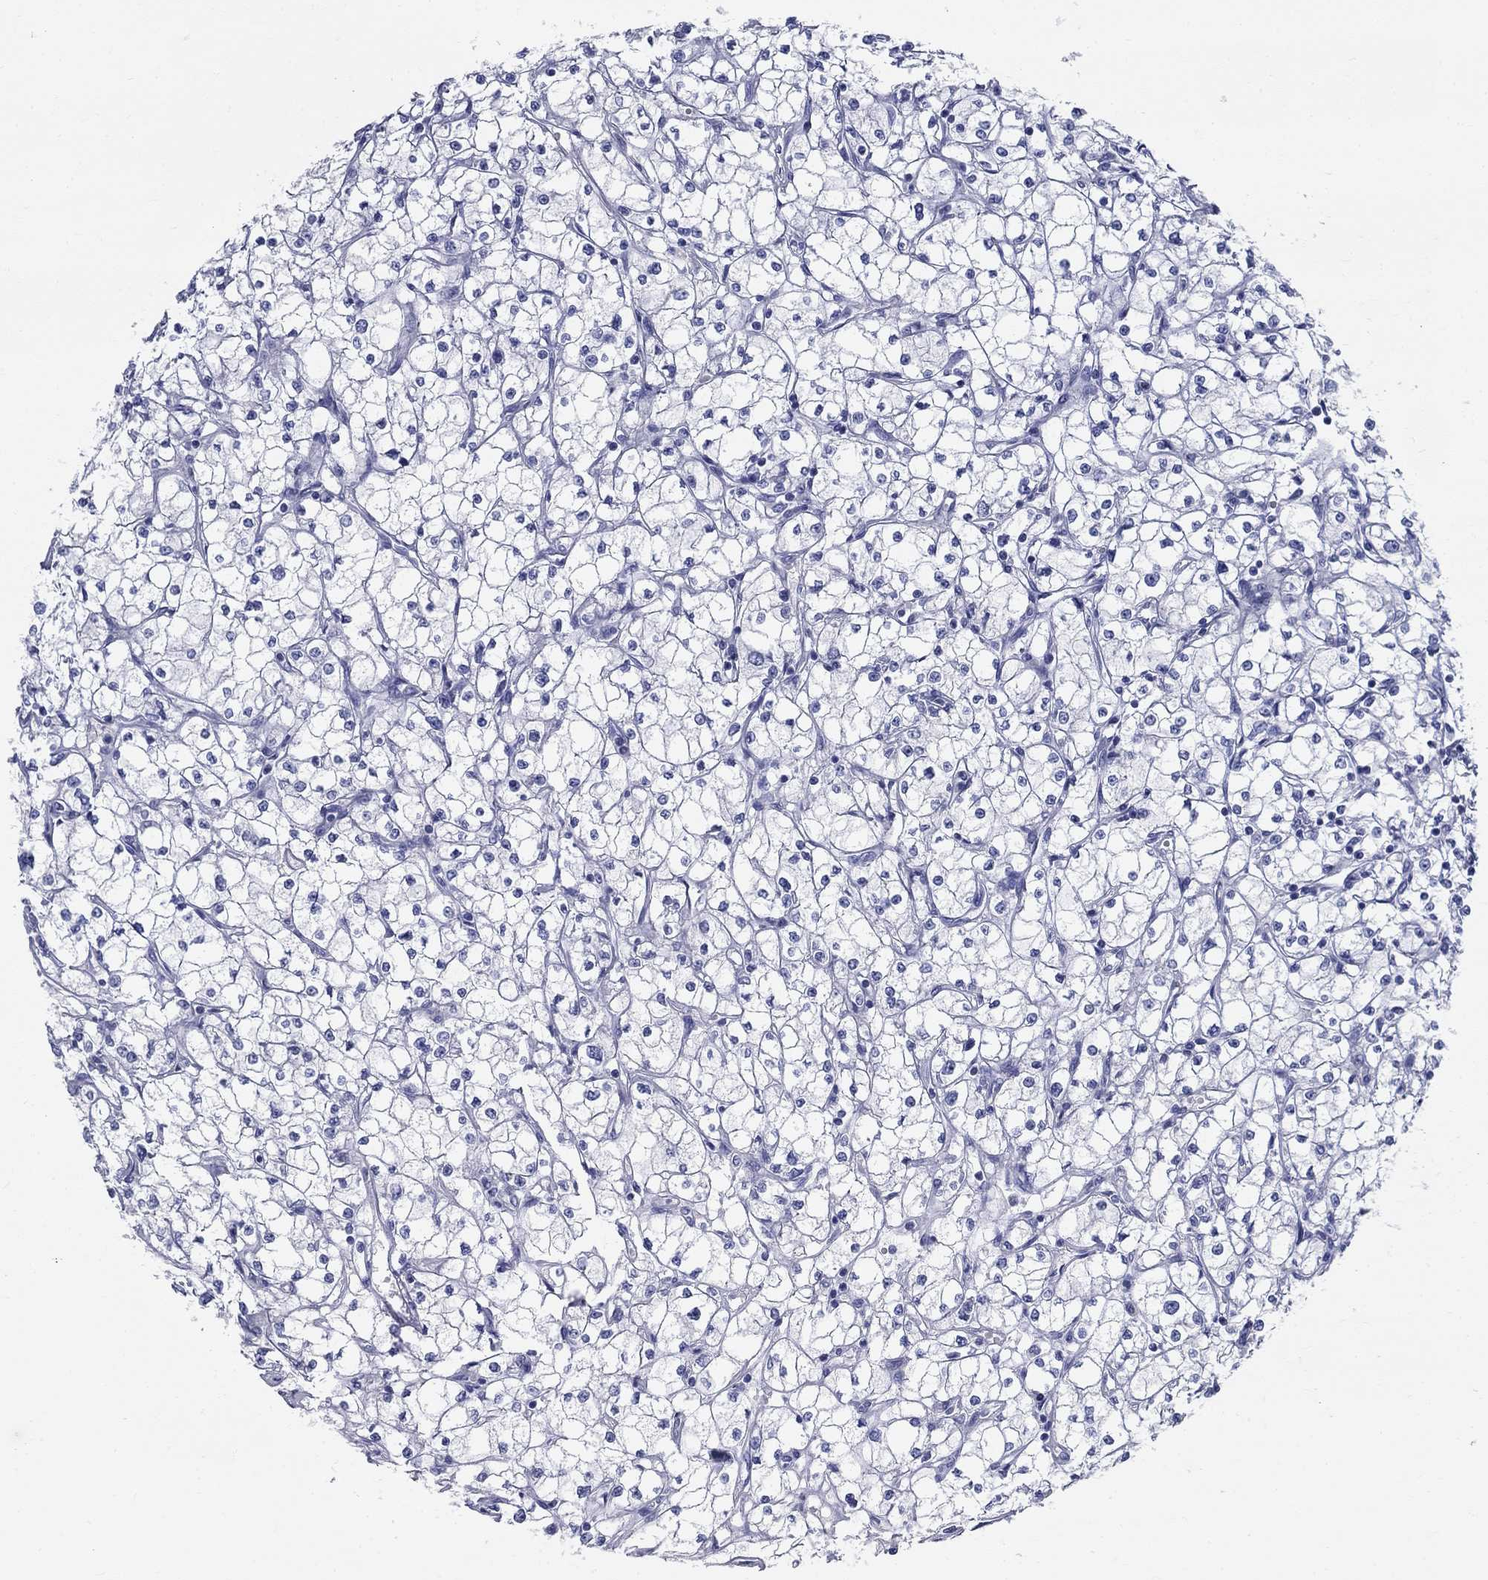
{"staining": {"intensity": "negative", "quantity": "none", "location": "none"}, "tissue": "renal cancer", "cell_type": "Tumor cells", "image_type": "cancer", "snomed": [{"axis": "morphology", "description": "Adenocarcinoma, NOS"}, {"axis": "topography", "description": "Kidney"}], "caption": "Immunohistochemistry micrograph of neoplastic tissue: renal adenocarcinoma stained with DAB demonstrates no significant protein expression in tumor cells.", "gene": "GUCA1A", "patient": {"sex": "male", "age": 67}}